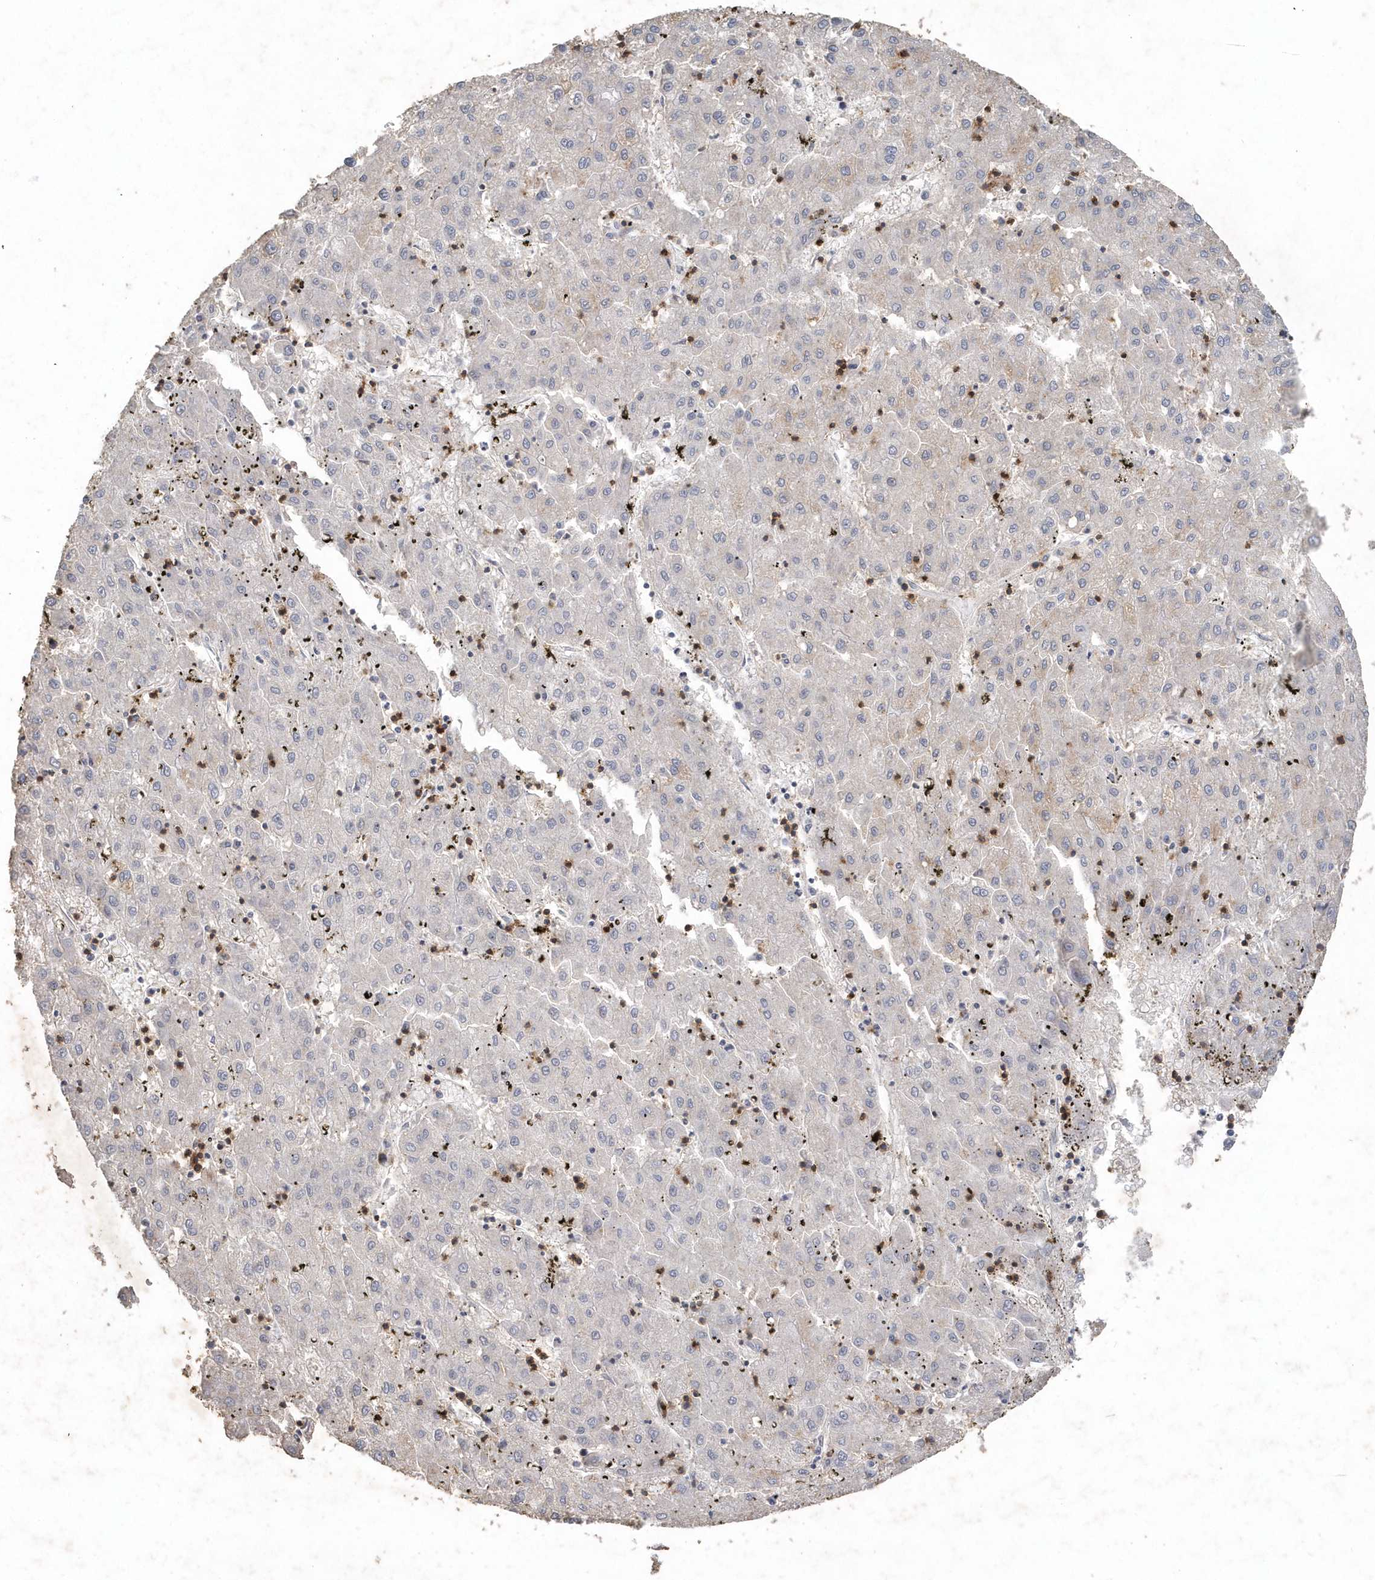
{"staining": {"intensity": "negative", "quantity": "none", "location": "none"}, "tissue": "liver cancer", "cell_type": "Tumor cells", "image_type": "cancer", "snomed": [{"axis": "morphology", "description": "Carcinoma, Hepatocellular, NOS"}, {"axis": "topography", "description": "Liver"}], "caption": "Histopathology image shows no significant protein positivity in tumor cells of liver cancer.", "gene": "PDCD1", "patient": {"sex": "male", "age": 72}}